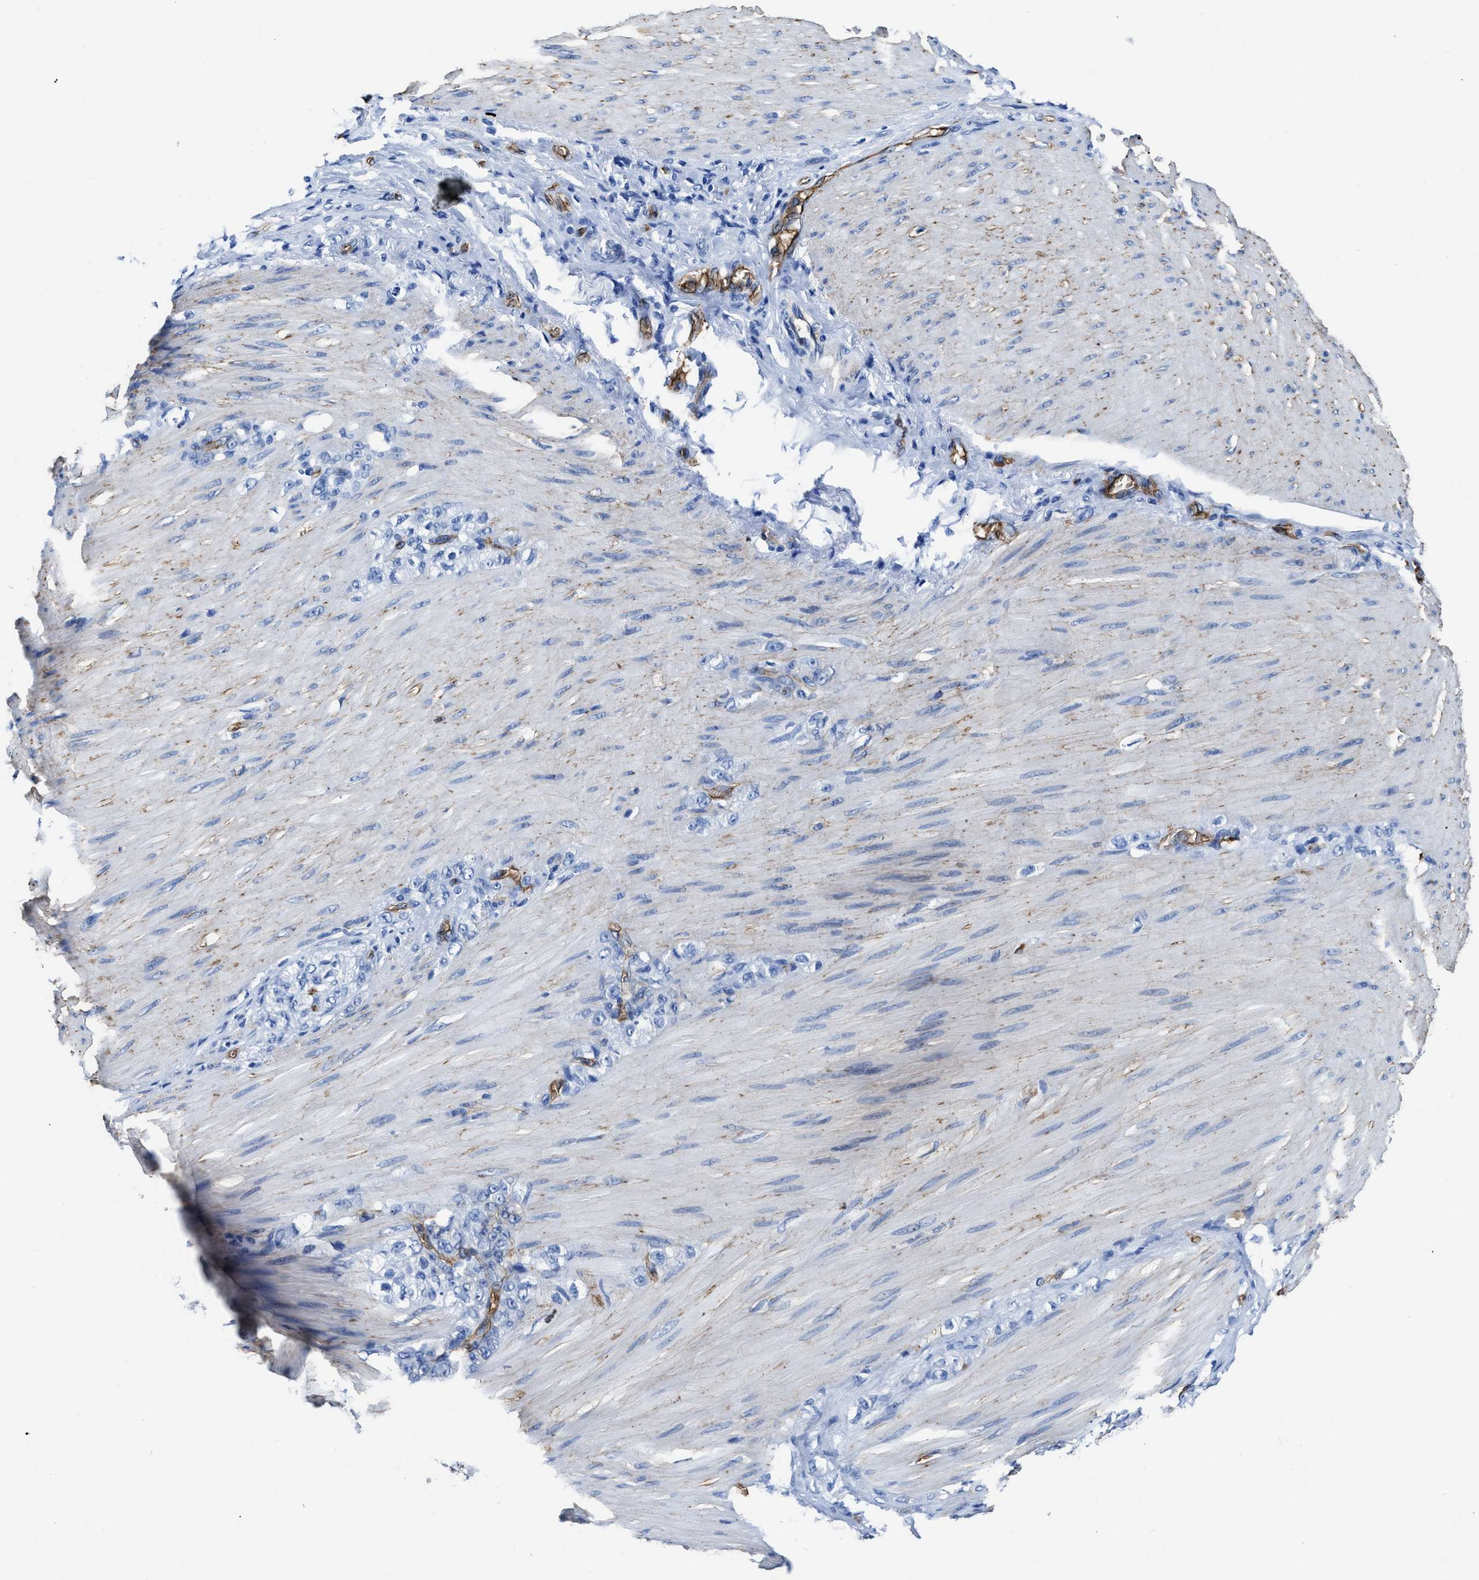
{"staining": {"intensity": "negative", "quantity": "none", "location": "none"}, "tissue": "stomach cancer", "cell_type": "Tumor cells", "image_type": "cancer", "snomed": [{"axis": "morphology", "description": "Normal tissue, NOS"}, {"axis": "morphology", "description": "Adenocarcinoma, NOS"}, {"axis": "topography", "description": "Stomach"}], "caption": "Immunohistochemistry (IHC) micrograph of stomach adenocarcinoma stained for a protein (brown), which displays no expression in tumor cells.", "gene": "AQP1", "patient": {"sex": "male", "age": 82}}